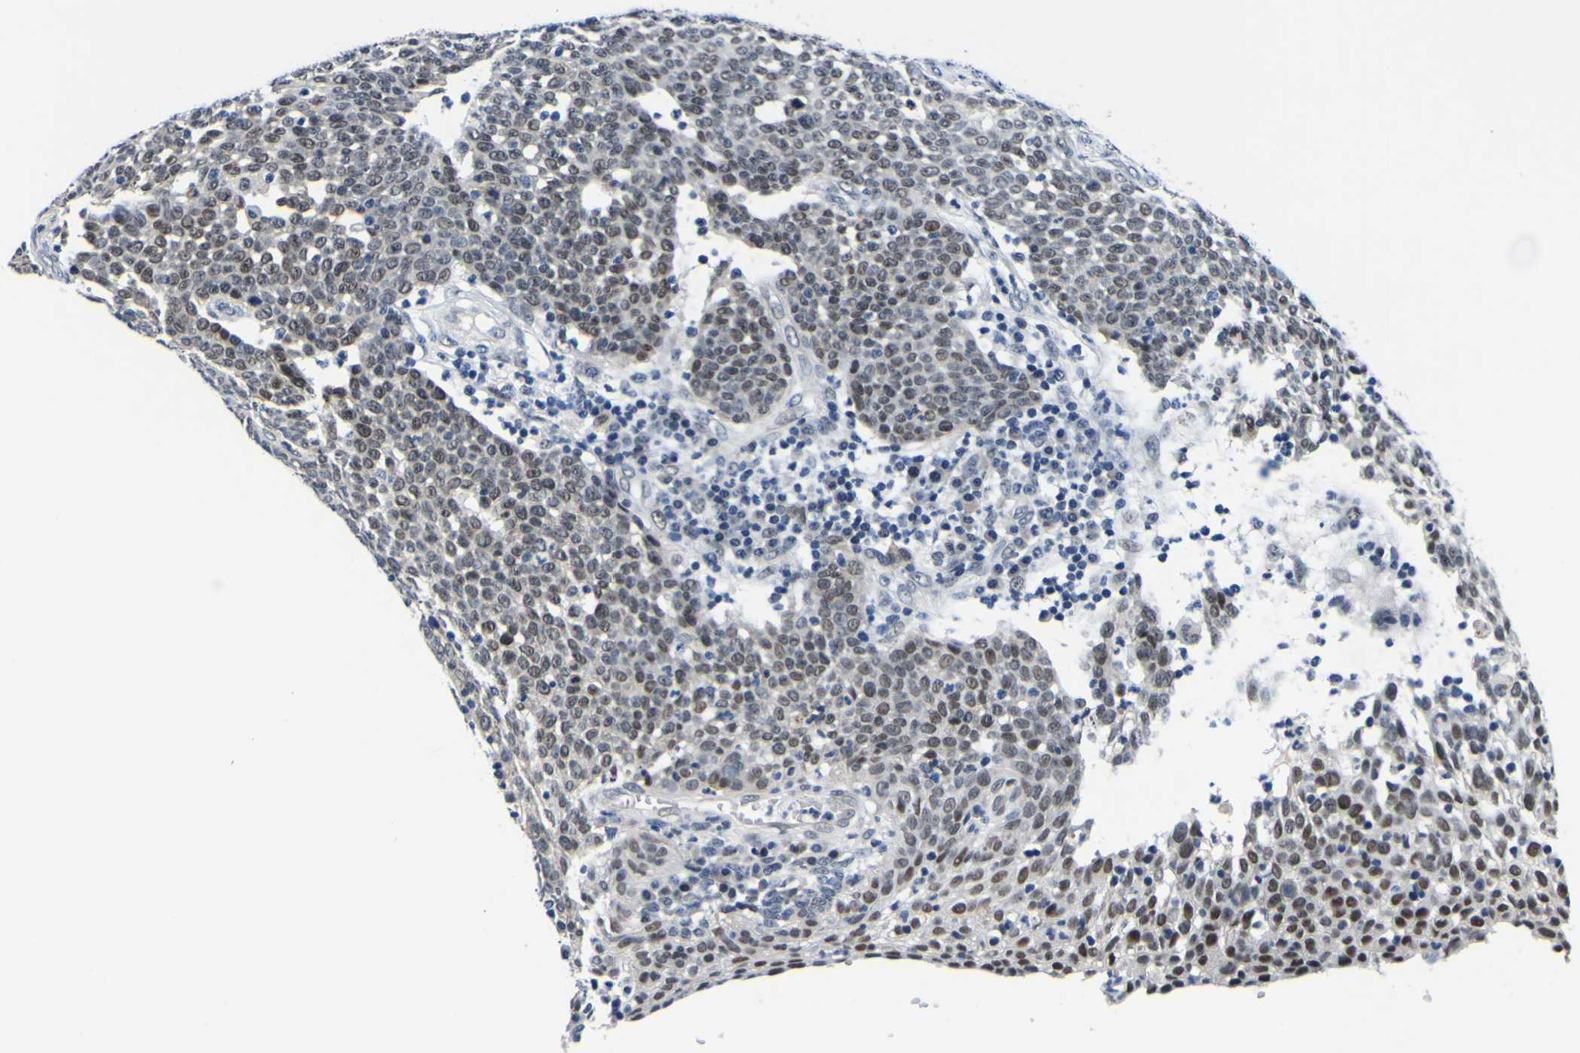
{"staining": {"intensity": "moderate", "quantity": ">75%", "location": "nuclear"}, "tissue": "cervical cancer", "cell_type": "Tumor cells", "image_type": "cancer", "snomed": [{"axis": "morphology", "description": "Squamous cell carcinoma, NOS"}, {"axis": "topography", "description": "Cervix"}], "caption": "Immunohistochemistry (IHC) (DAB) staining of cervical cancer exhibits moderate nuclear protein staining in about >75% of tumor cells. Immunohistochemistry (IHC) stains the protein of interest in brown and the nuclei are stained blue.", "gene": "CUL4B", "patient": {"sex": "female", "age": 34}}